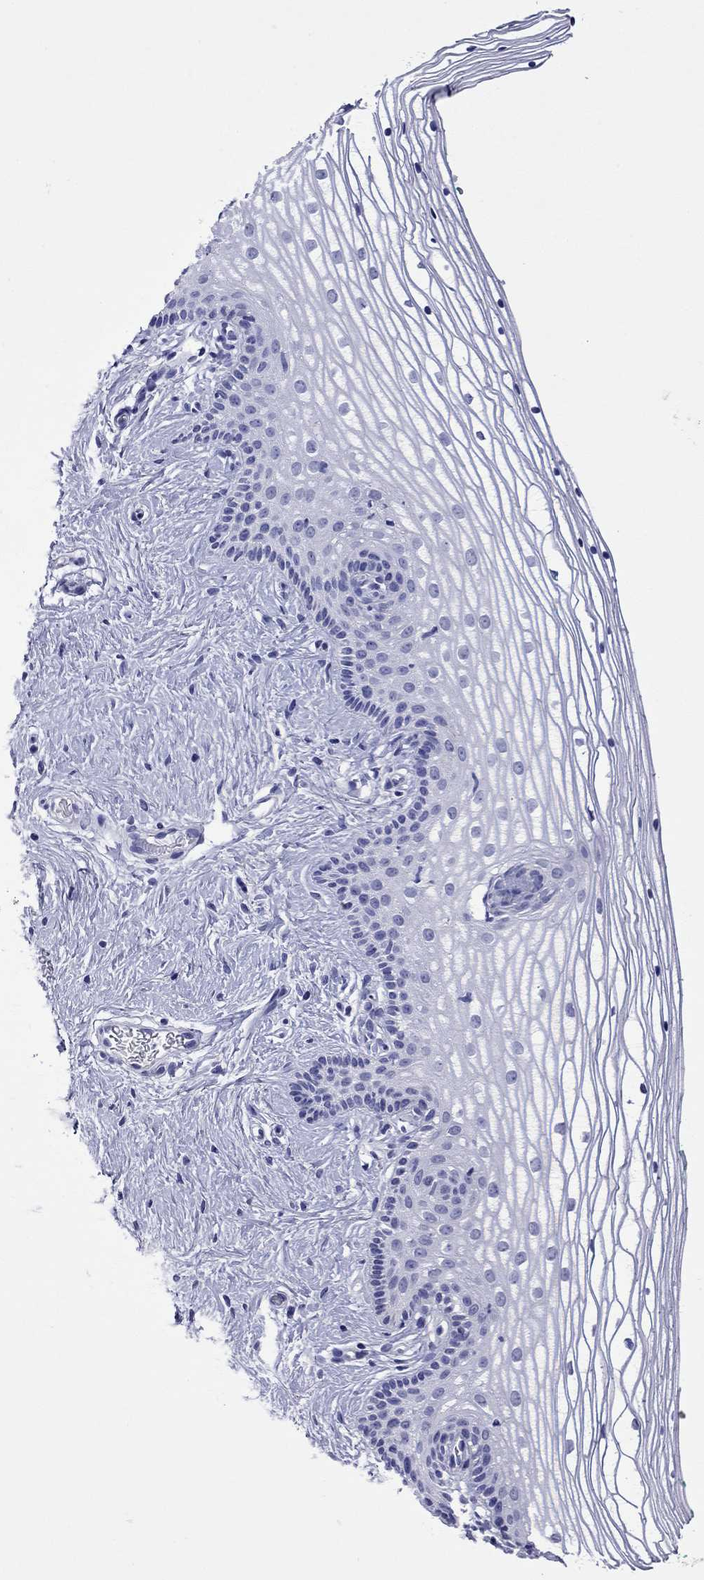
{"staining": {"intensity": "negative", "quantity": "none", "location": "none"}, "tissue": "vagina", "cell_type": "Squamous epithelial cells", "image_type": "normal", "snomed": [{"axis": "morphology", "description": "Normal tissue, NOS"}, {"axis": "topography", "description": "Vagina"}], "caption": "The image exhibits no significant positivity in squamous epithelial cells of vagina. (Brightfield microscopy of DAB immunohistochemistry (IHC) at high magnification).", "gene": "KIAA2012", "patient": {"sex": "female", "age": 36}}